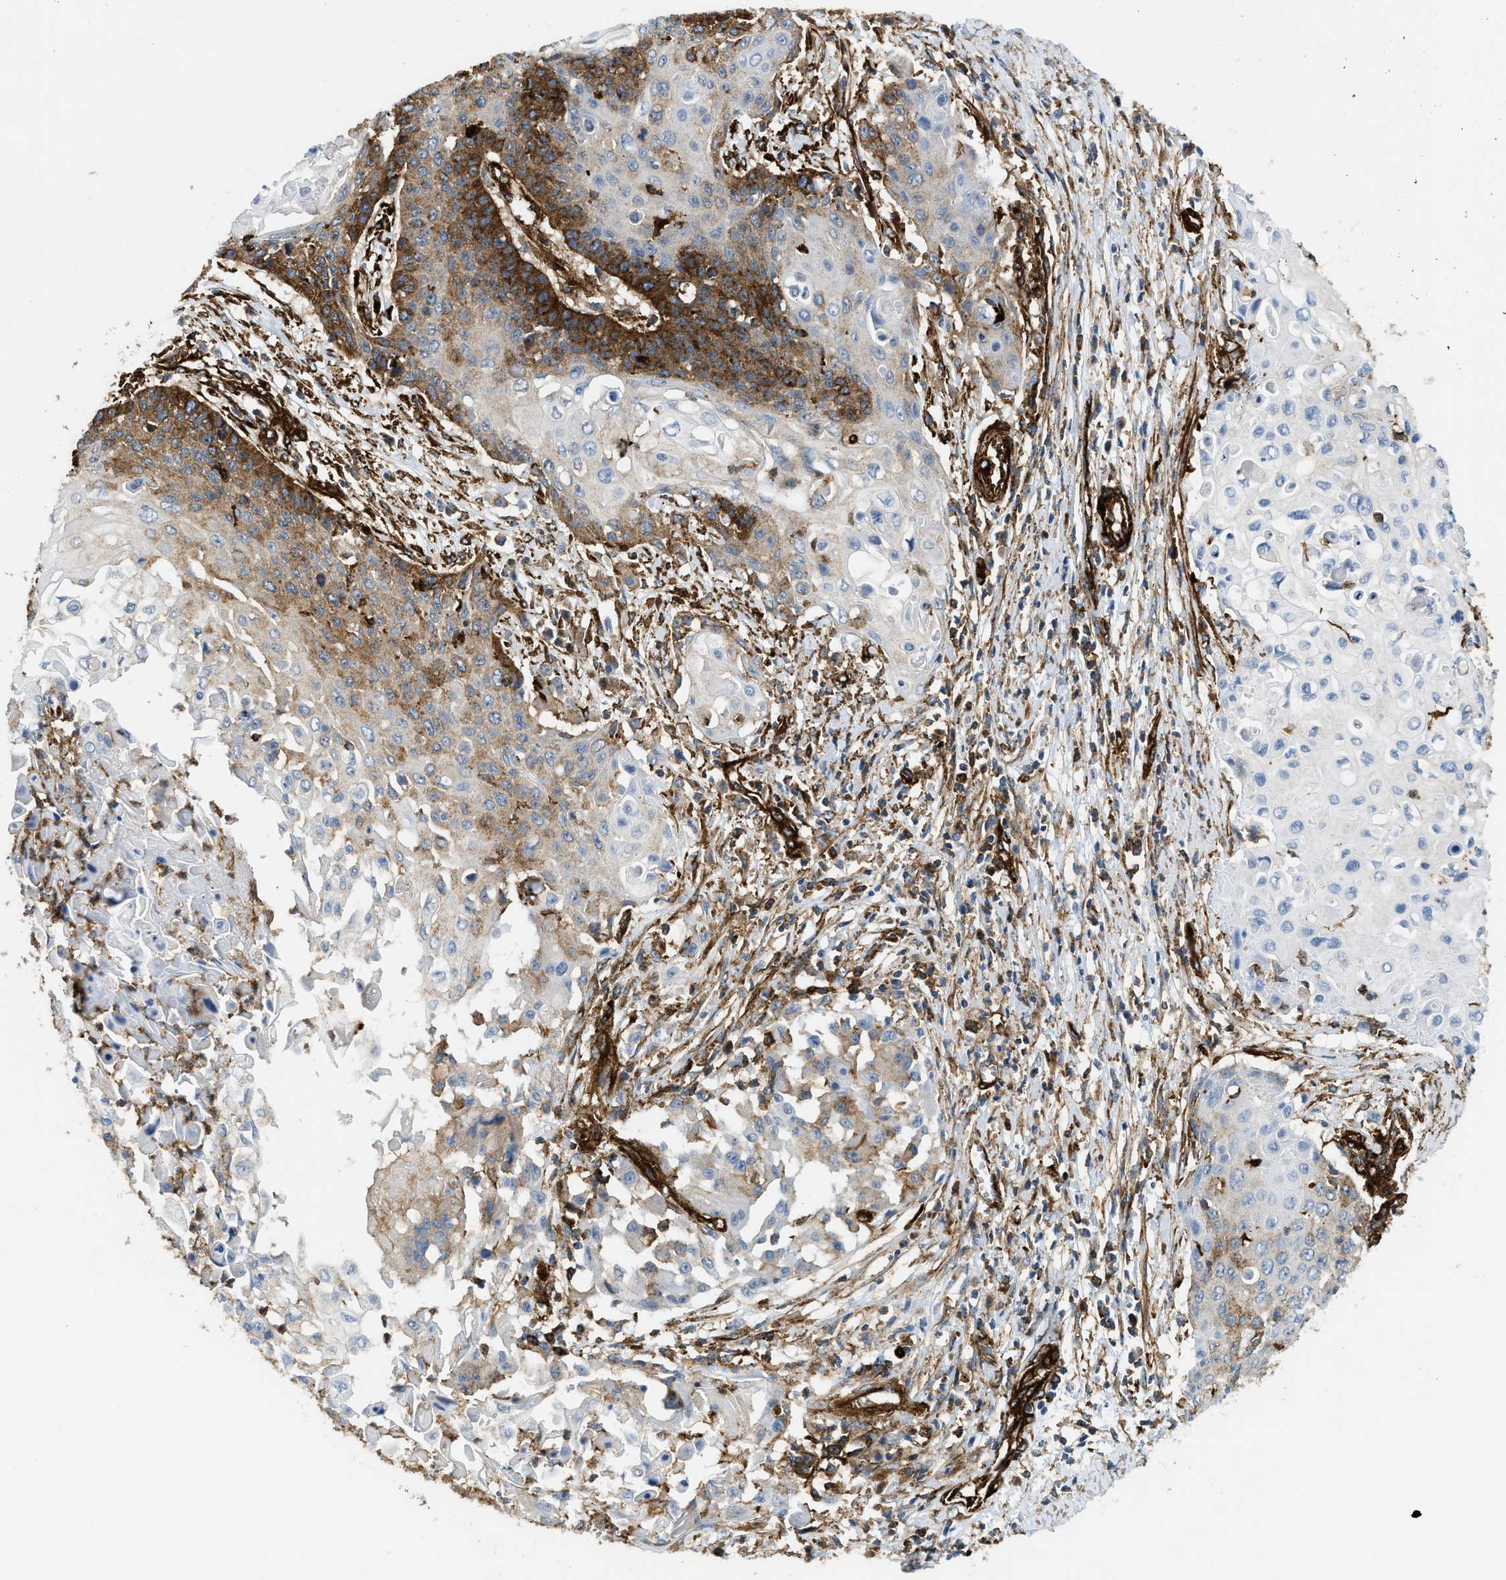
{"staining": {"intensity": "strong", "quantity": "<25%", "location": "cytoplasmic/membranous"}, "tissue": "cervical cancer", "cell_type": "Tumor cells", "image_type": "cancer", "snomed": [{"axis": "morphology", "description": "Squamous cell carcinoma, NOS"}, {"axis": "topography", "description": "Cervix"}], "caption": "Strong cytoplasmic/membranous expression for a protein is present in about <25% of tumor cells of cervical cancer (squamous cell carcinoma) using immunohistochemistry.", "gene": "HIP1", "patient": {"sex": "female", "age": 39}}